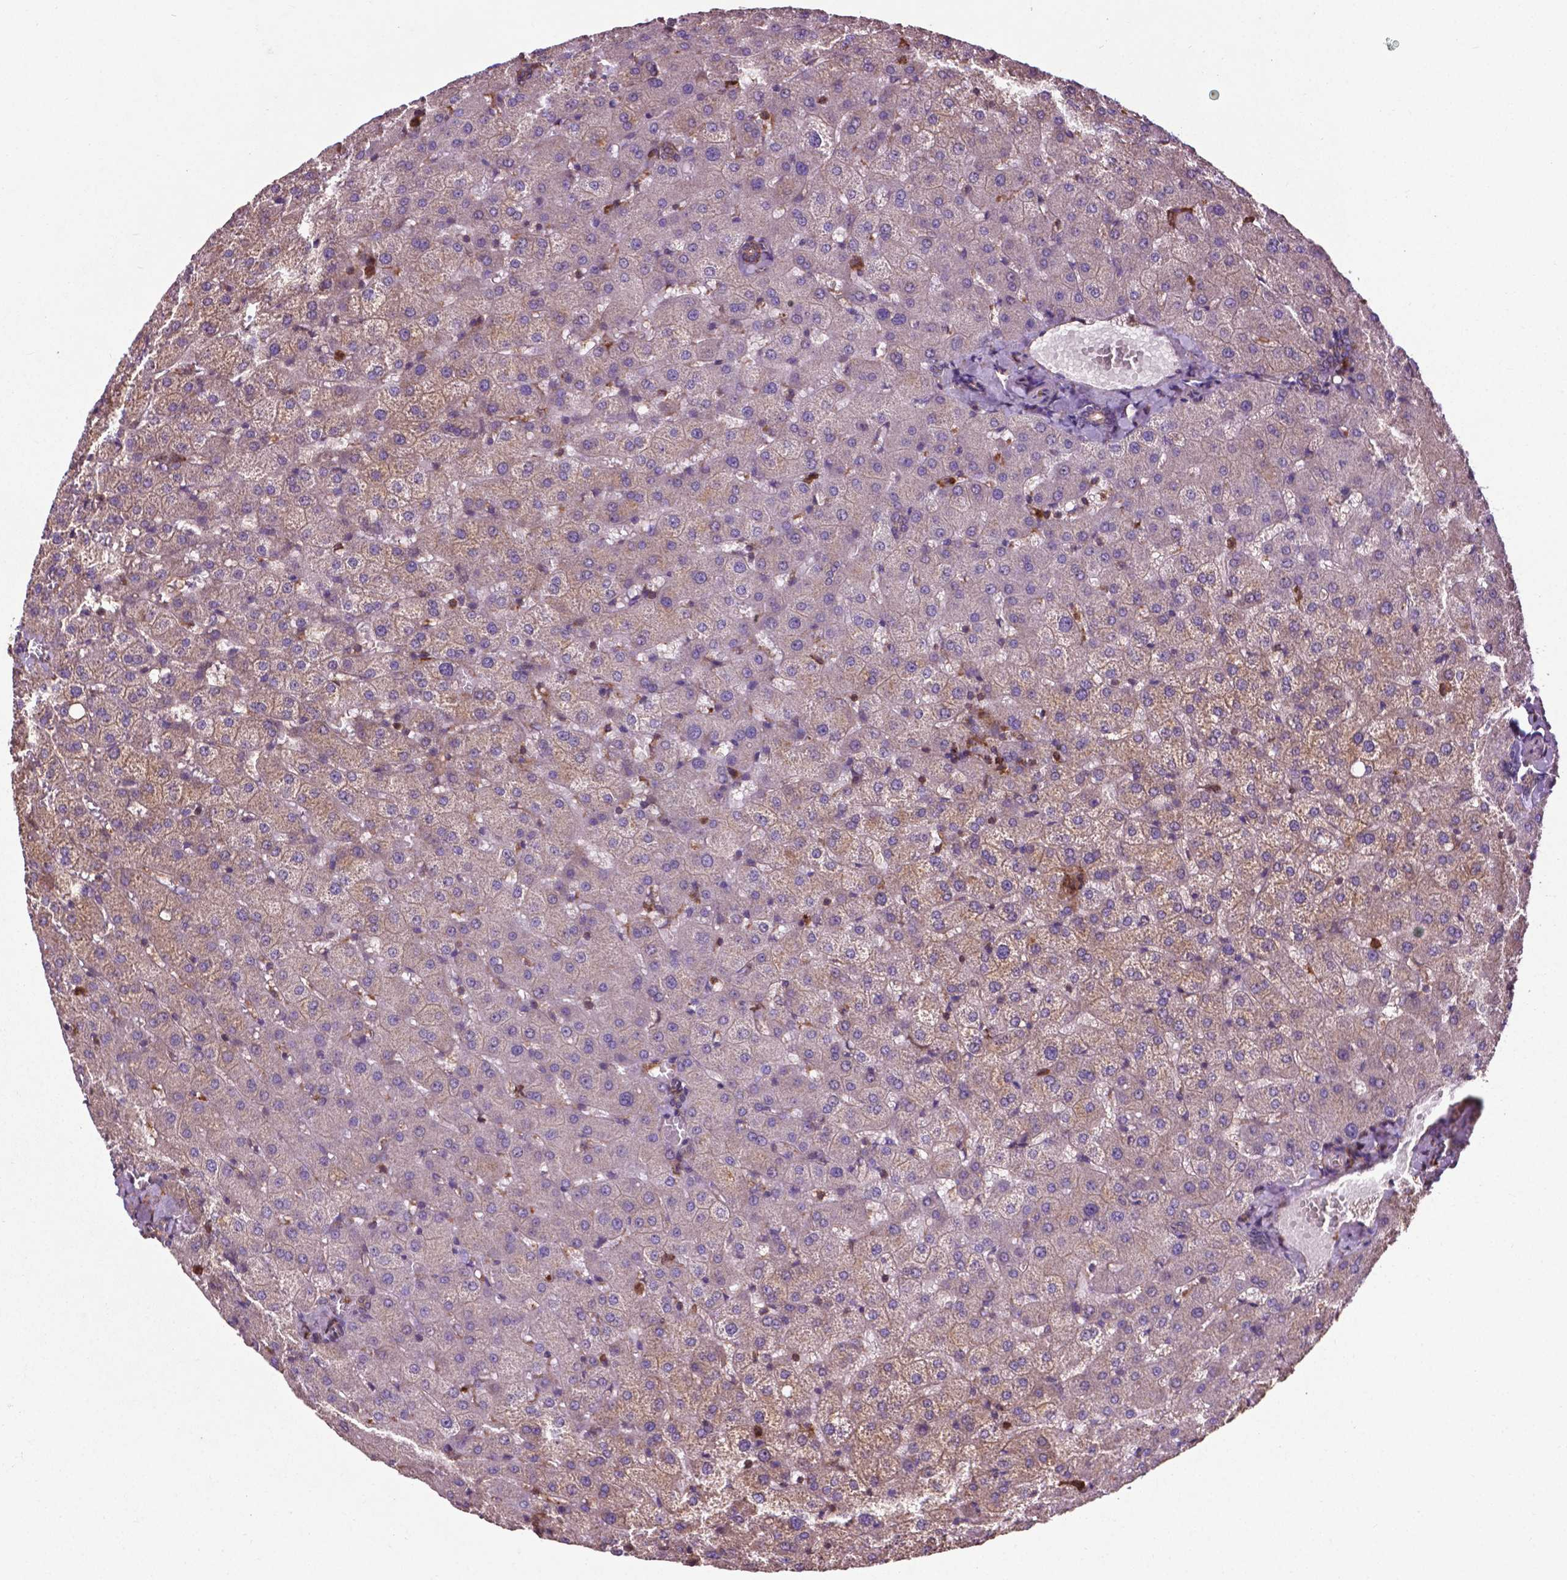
{"staining": {"intensity": "weak", "quantity": "<25%", "location": "cytoplasmic/membranous"}, "tissue": "liver", "cell_type": "Cholangiocytes", "image_type": "normal", "snomed": [{"axis": "morphology", "description": "Normal tissue, NOS"}, {"axis": "topography", "description": "Liver"}], "caption": "High power microscopy micrograph of an immunohistochemistry (IHC) photomicrograph of unremarkable liver, revealing no significant staining in cholangiocytes.", "gene": "SMAD3", "patient": {"sex": "female", "age": 50}}